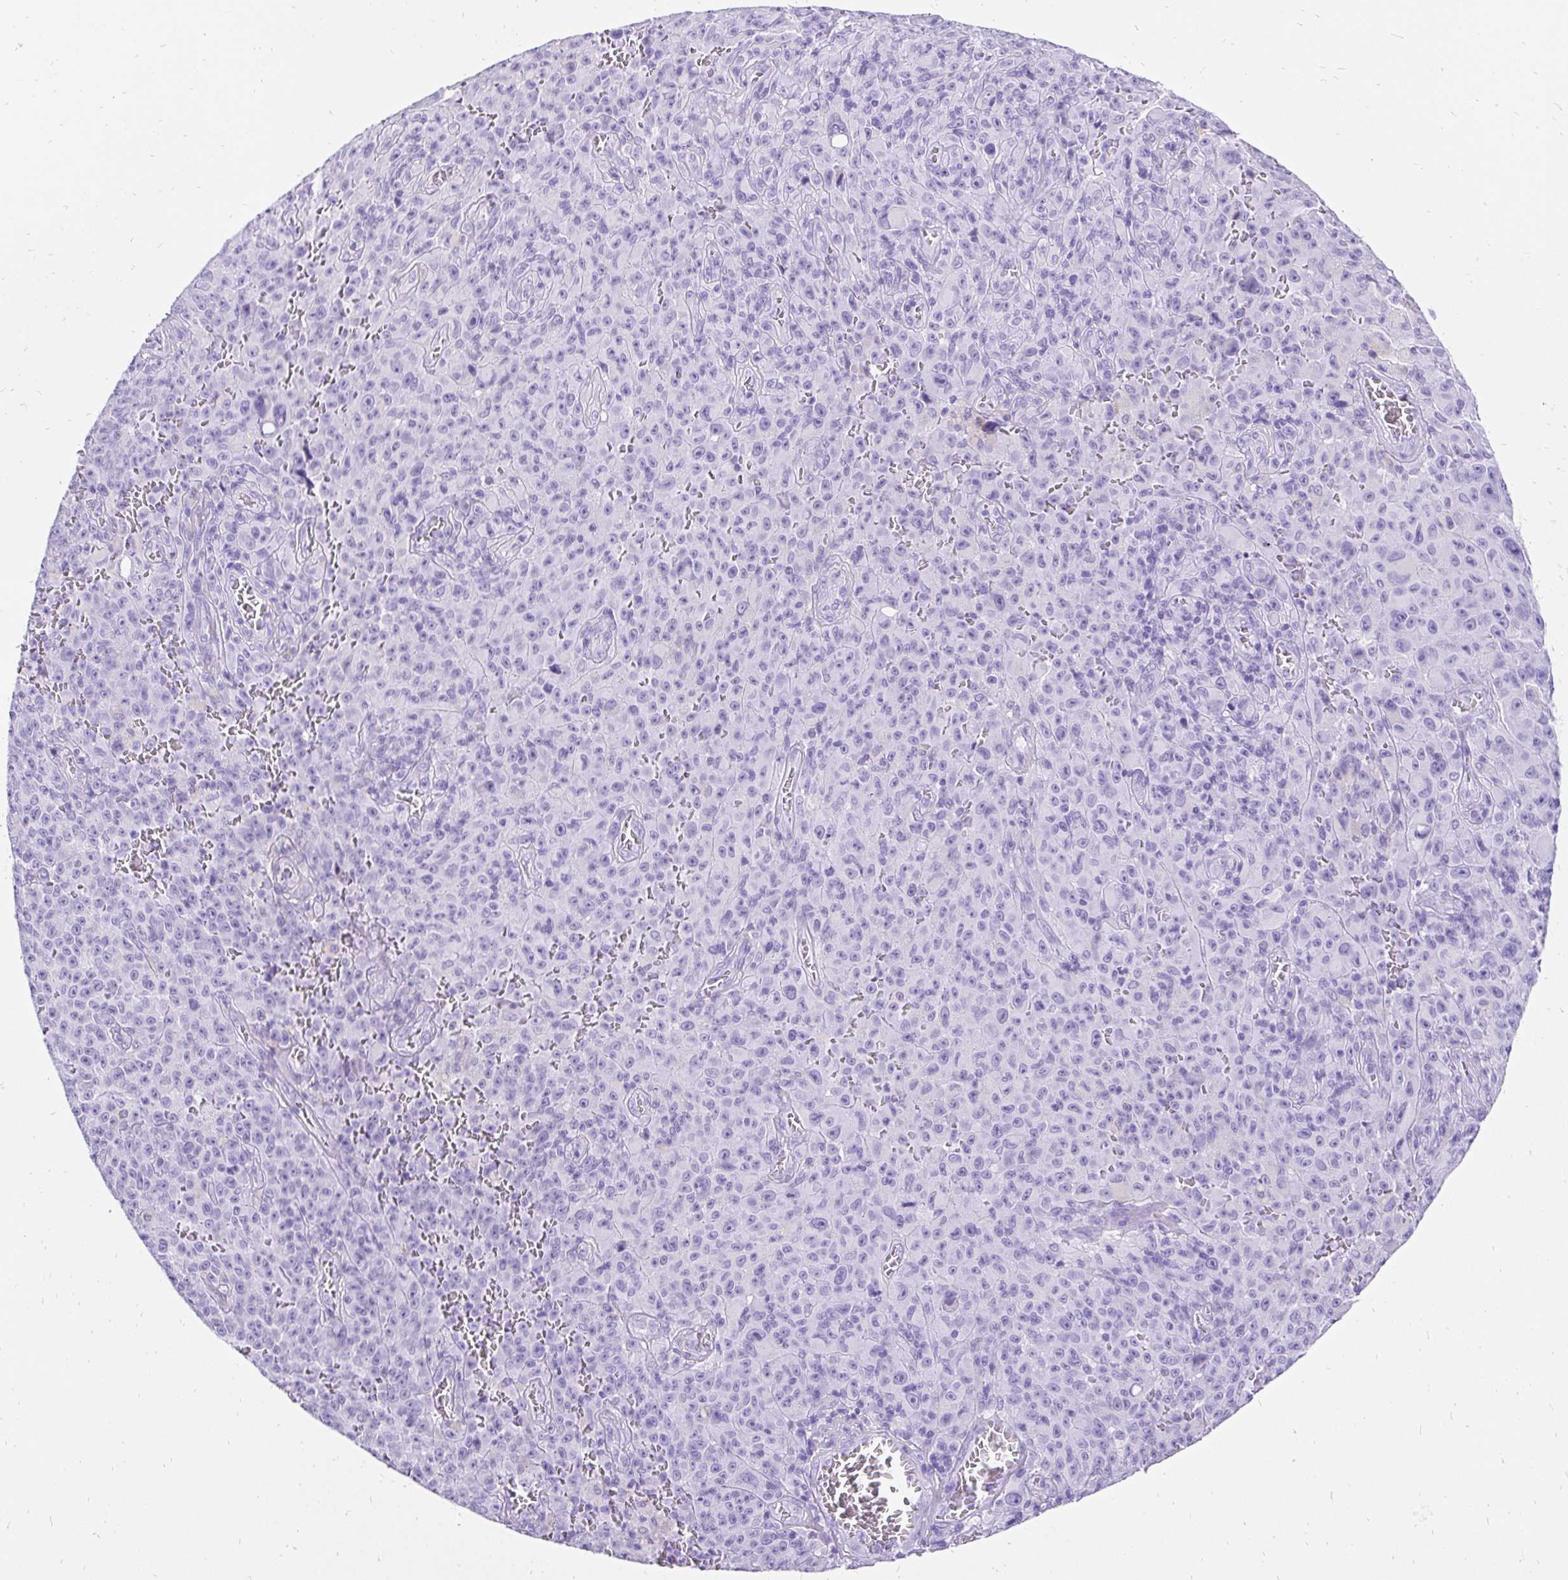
{"staining": {"intensity": "negative", "quantity": "none", "location": "none"}, "tissue": "melanoma", "cell_type": "Tumor cells", "image_type": "cancer", "snomed": [{"axis": "morphology", "description": "Malignant melanoma, NOS"}, {"axis": "topography", "description": "Skin"}], "caption": "Immunohistochemistry (IHC) micrograph of neoplastic tissue: human malignant melanoma stained with DAB (3,3'-diaminobenzidine) demonstrates no significant protein positivity in tumor cells.", "gene": "KRT13", "patient": {"sex": "female", "age": 82}}